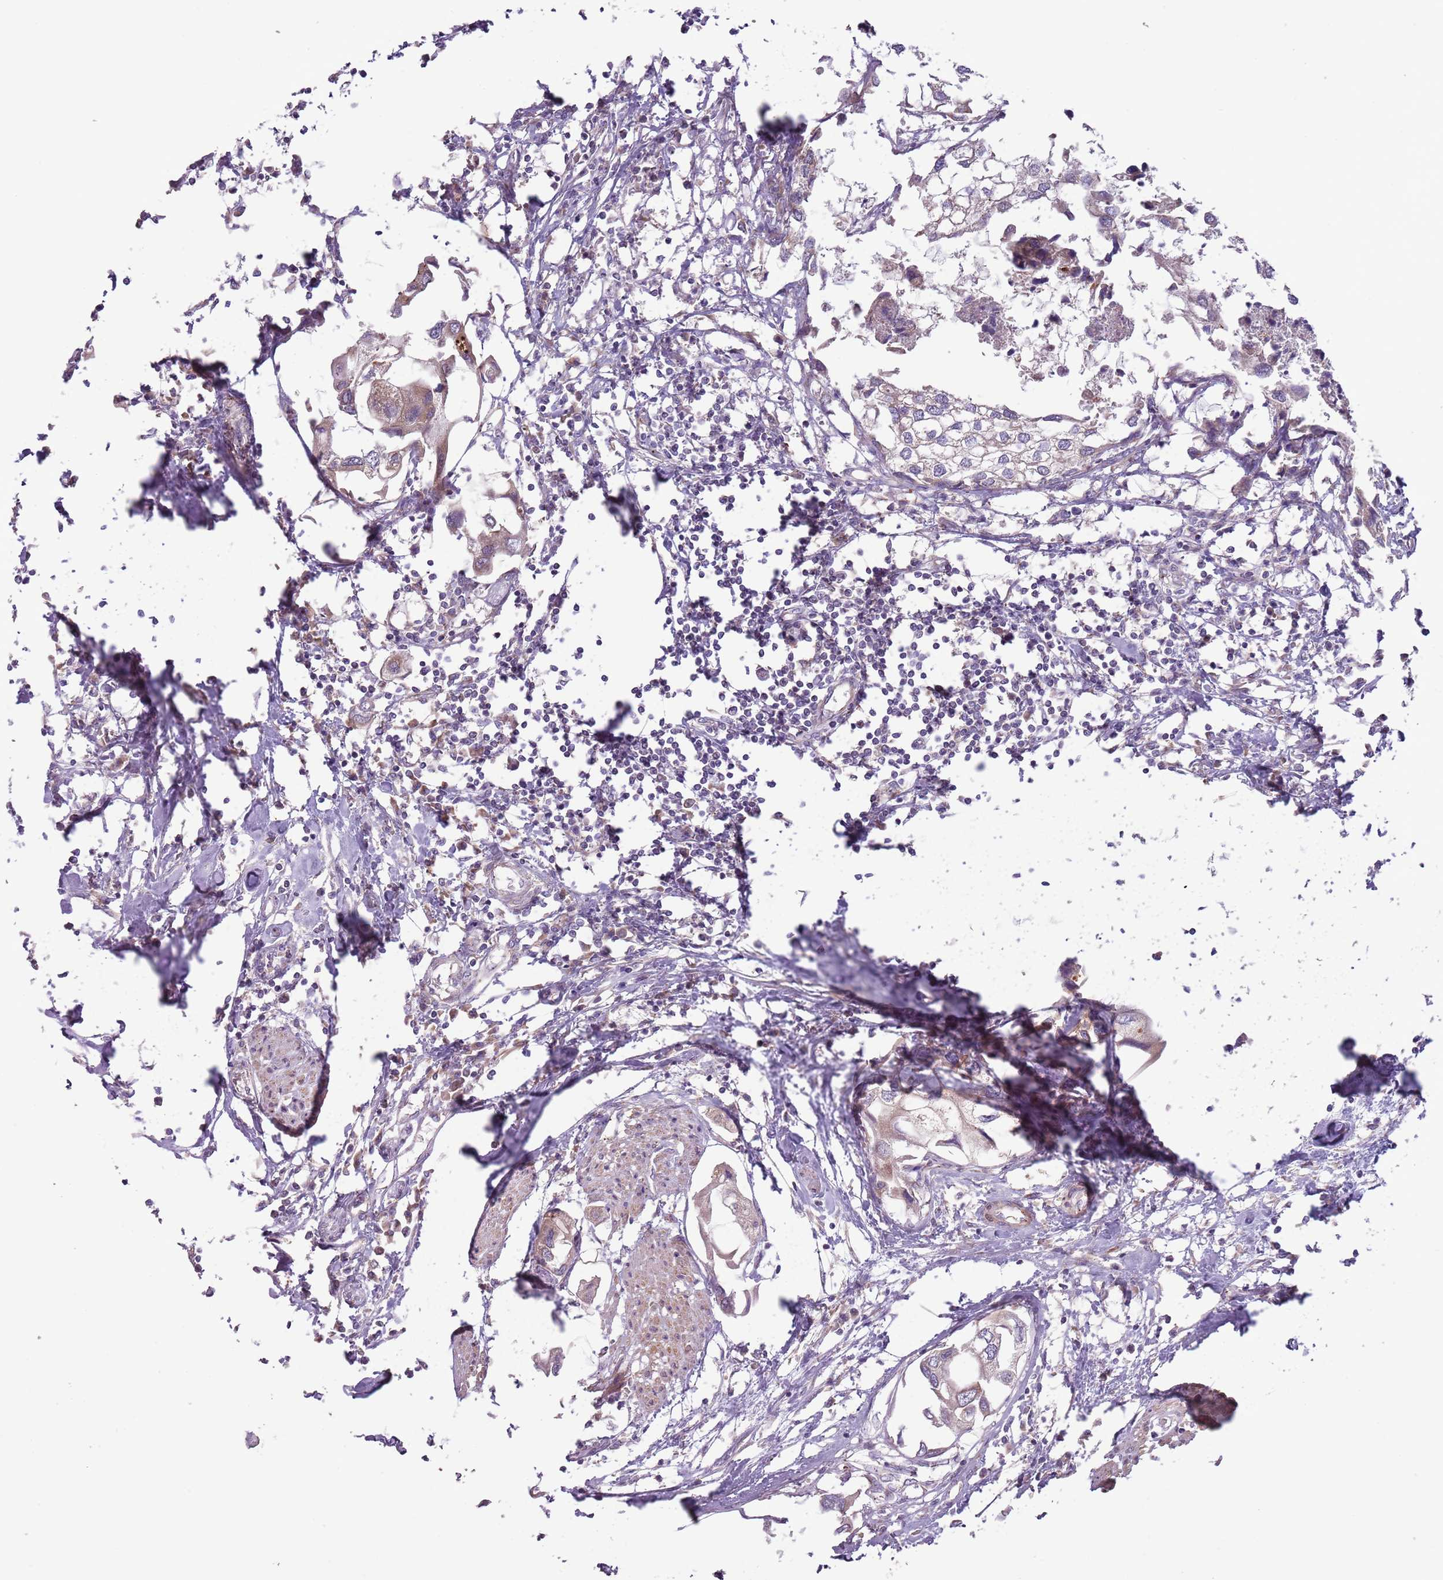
{"staining": {"intensity": "weak", "quantity": "25%-75%", "location": "cytoplasmic/membranous"}, "tissue": "urothelial cancer", "cell_type": "Tumor cells", "image_type": "cancer", "snomed": [{"axis": "morphology", "description": "Urothelial carcinoma, High grade"}, {"axis": "topography", "description": "Urinary bladder"}], "caption": "A brown stain shows weak cytoplasmic/membranous expression of a protein in human urothelial cancer tumor cells.", "gene": "DTD2", "patient": {"sex": "male", "age": 64}}